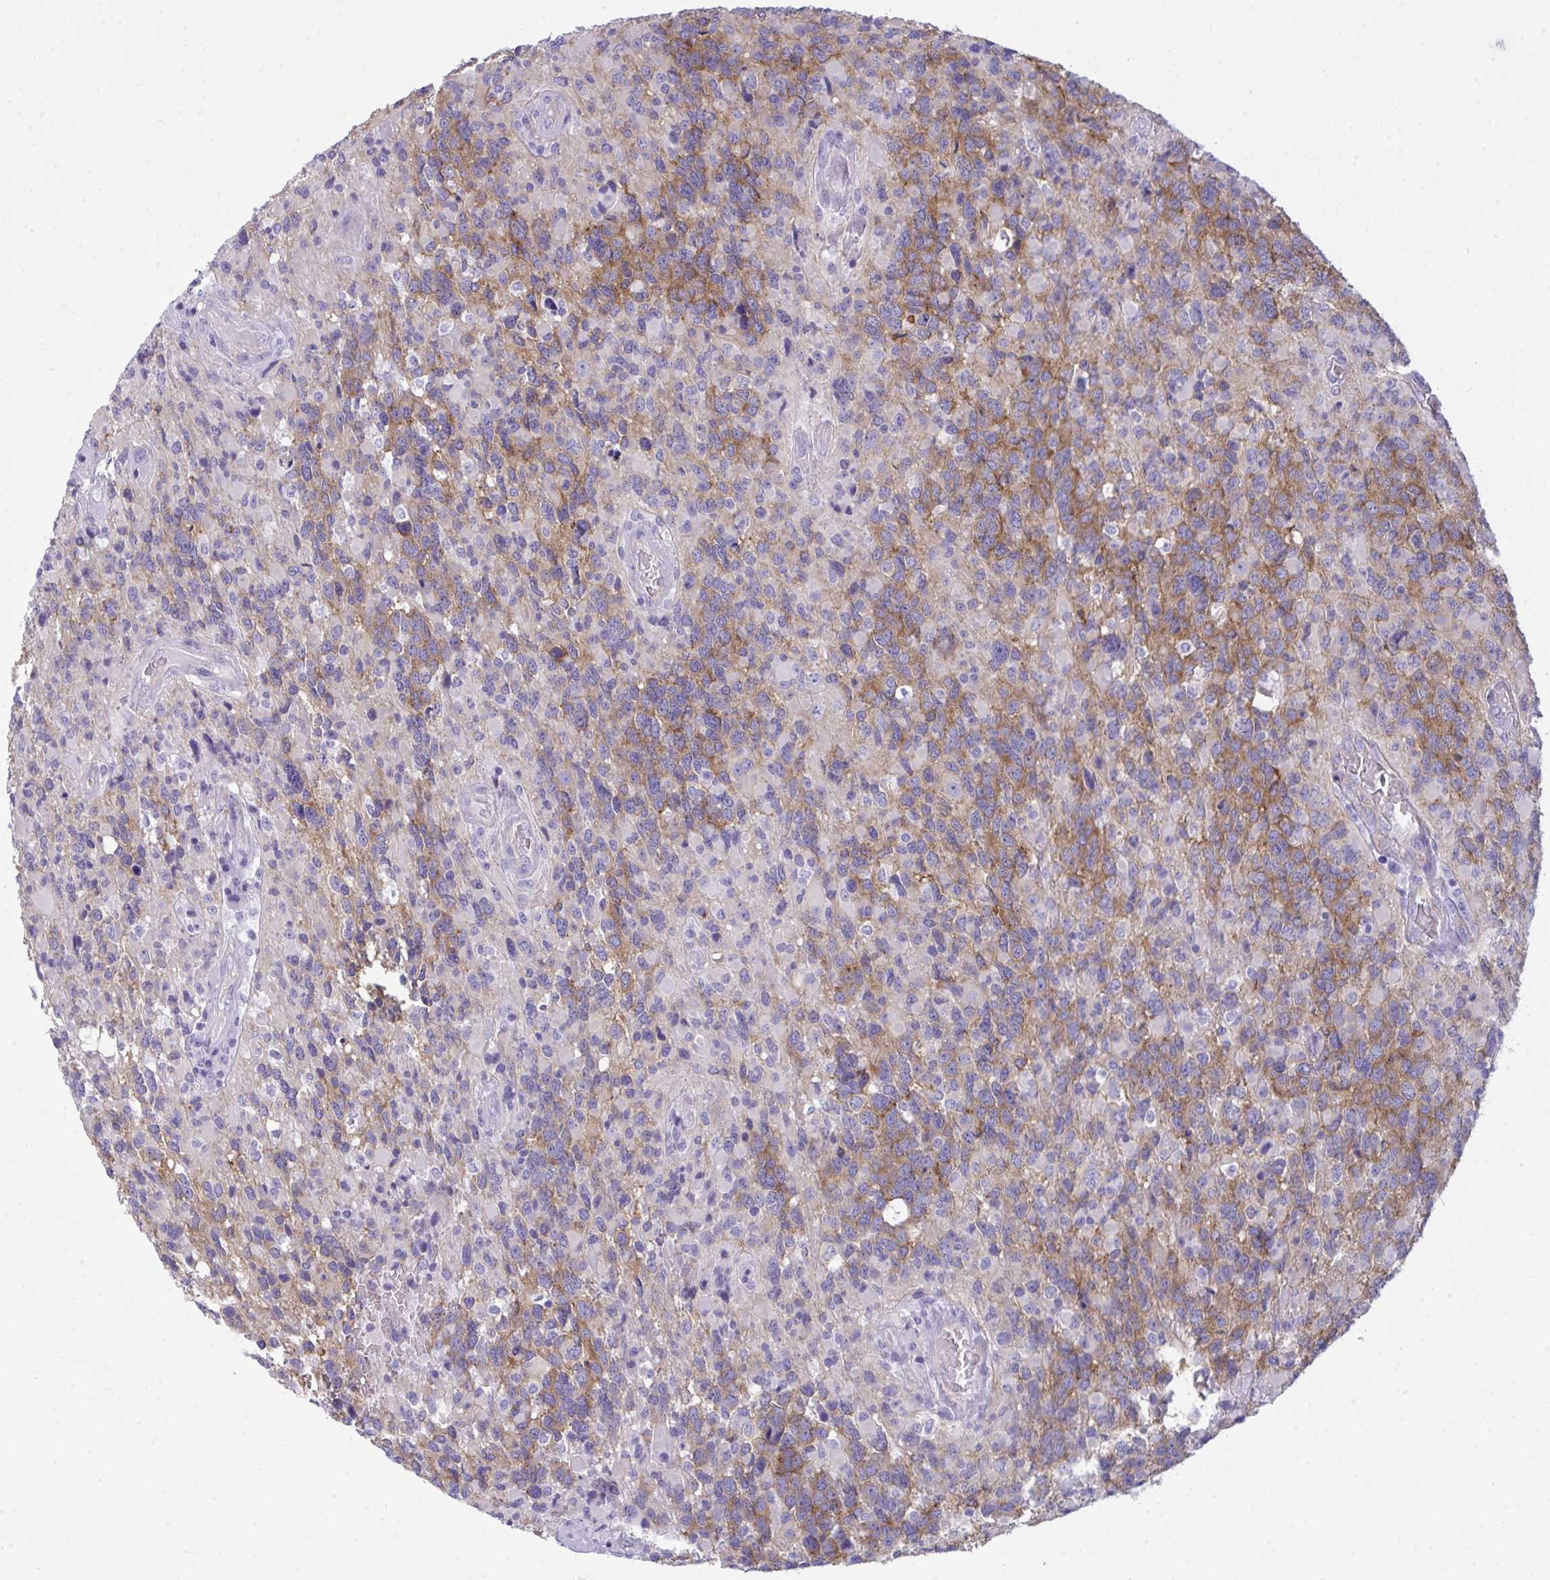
{"staining": {"intensity": "moderate", "quantity": "25%-75%", "location": "cytoplasmic/membranous"}, "tissue": "glioma", "cell_type": "Tumor cells", "image_type": "cancer", "snomed": [{"axis": "morphology", "description": "Glioma, malignant, High grade"}, {"axis": "topography", "description": "Brain"}], "caption": "A high-resolution micrograph shows IHC staining of glioma, which displays moderate cytoplasmic/membranous expression in approximately 25%-75% of tumor cells. (DAB IHC with brightfield microscopy, high magnification).", "gene": "MYH10", "patient": {"sex": "female", "age": 40}}